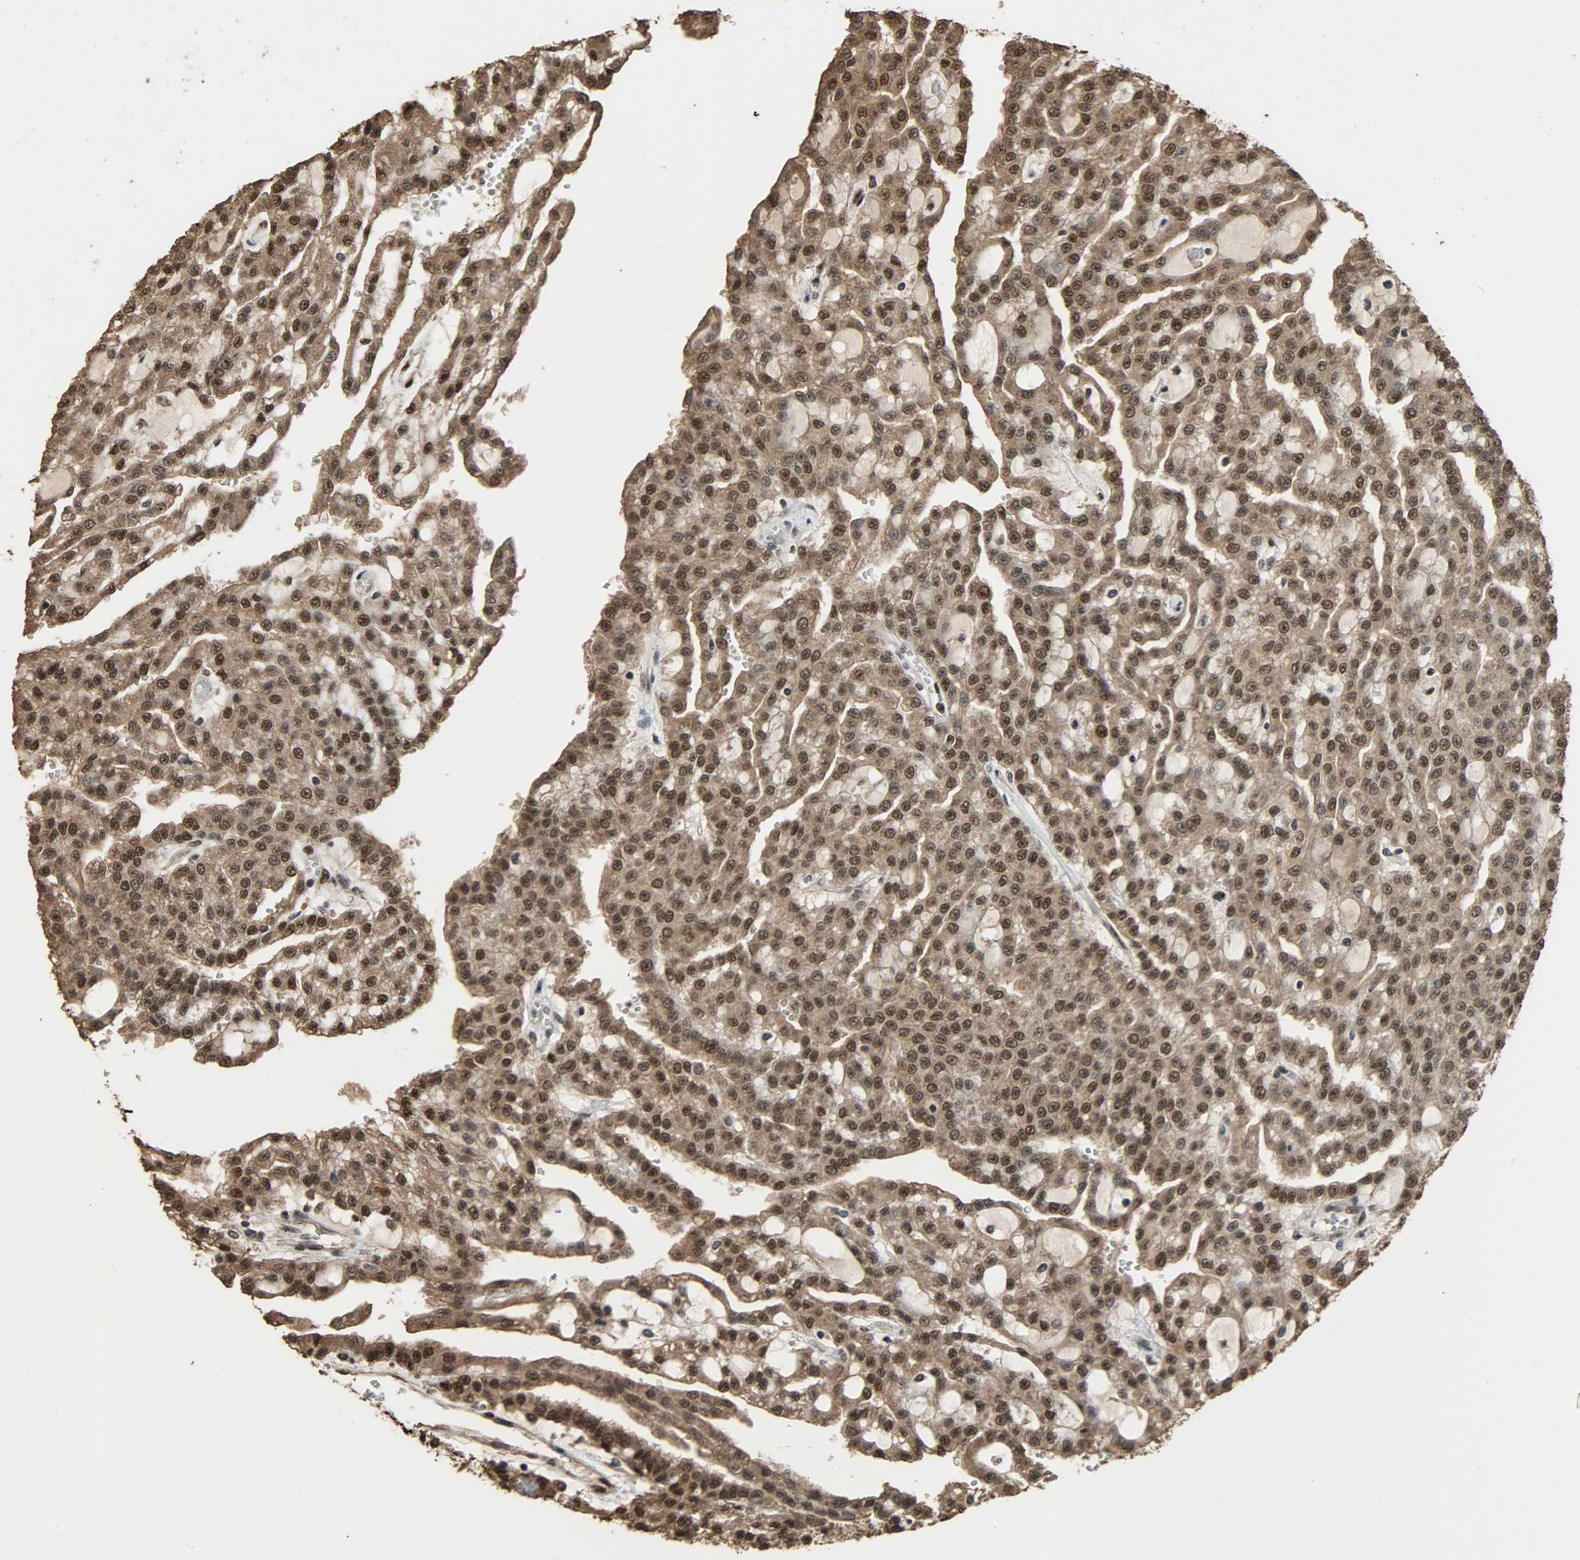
{"staining": {"intensity": "moderate", "quantity": ">75%", "location": "nuclear"}, "tissue": "renal cancer", "cell_type": "Tumor cells", "image_type": "cancer", "snomed": [{"axis": "morphology", "description": "Adenocarcinoma, NOS"}, {"axis": "topography", "description": "Kidney"}], "caption": "Immunohistochemical staining of adenocarcinoma (renal) displays medium levels of moderate nuclear expression in about >75% of tumor cells. The protein is shown in brown color, while the nuclei are stained blue.", "gene": "CCNT2", "patient": {"sex": "male", "age": 63}}